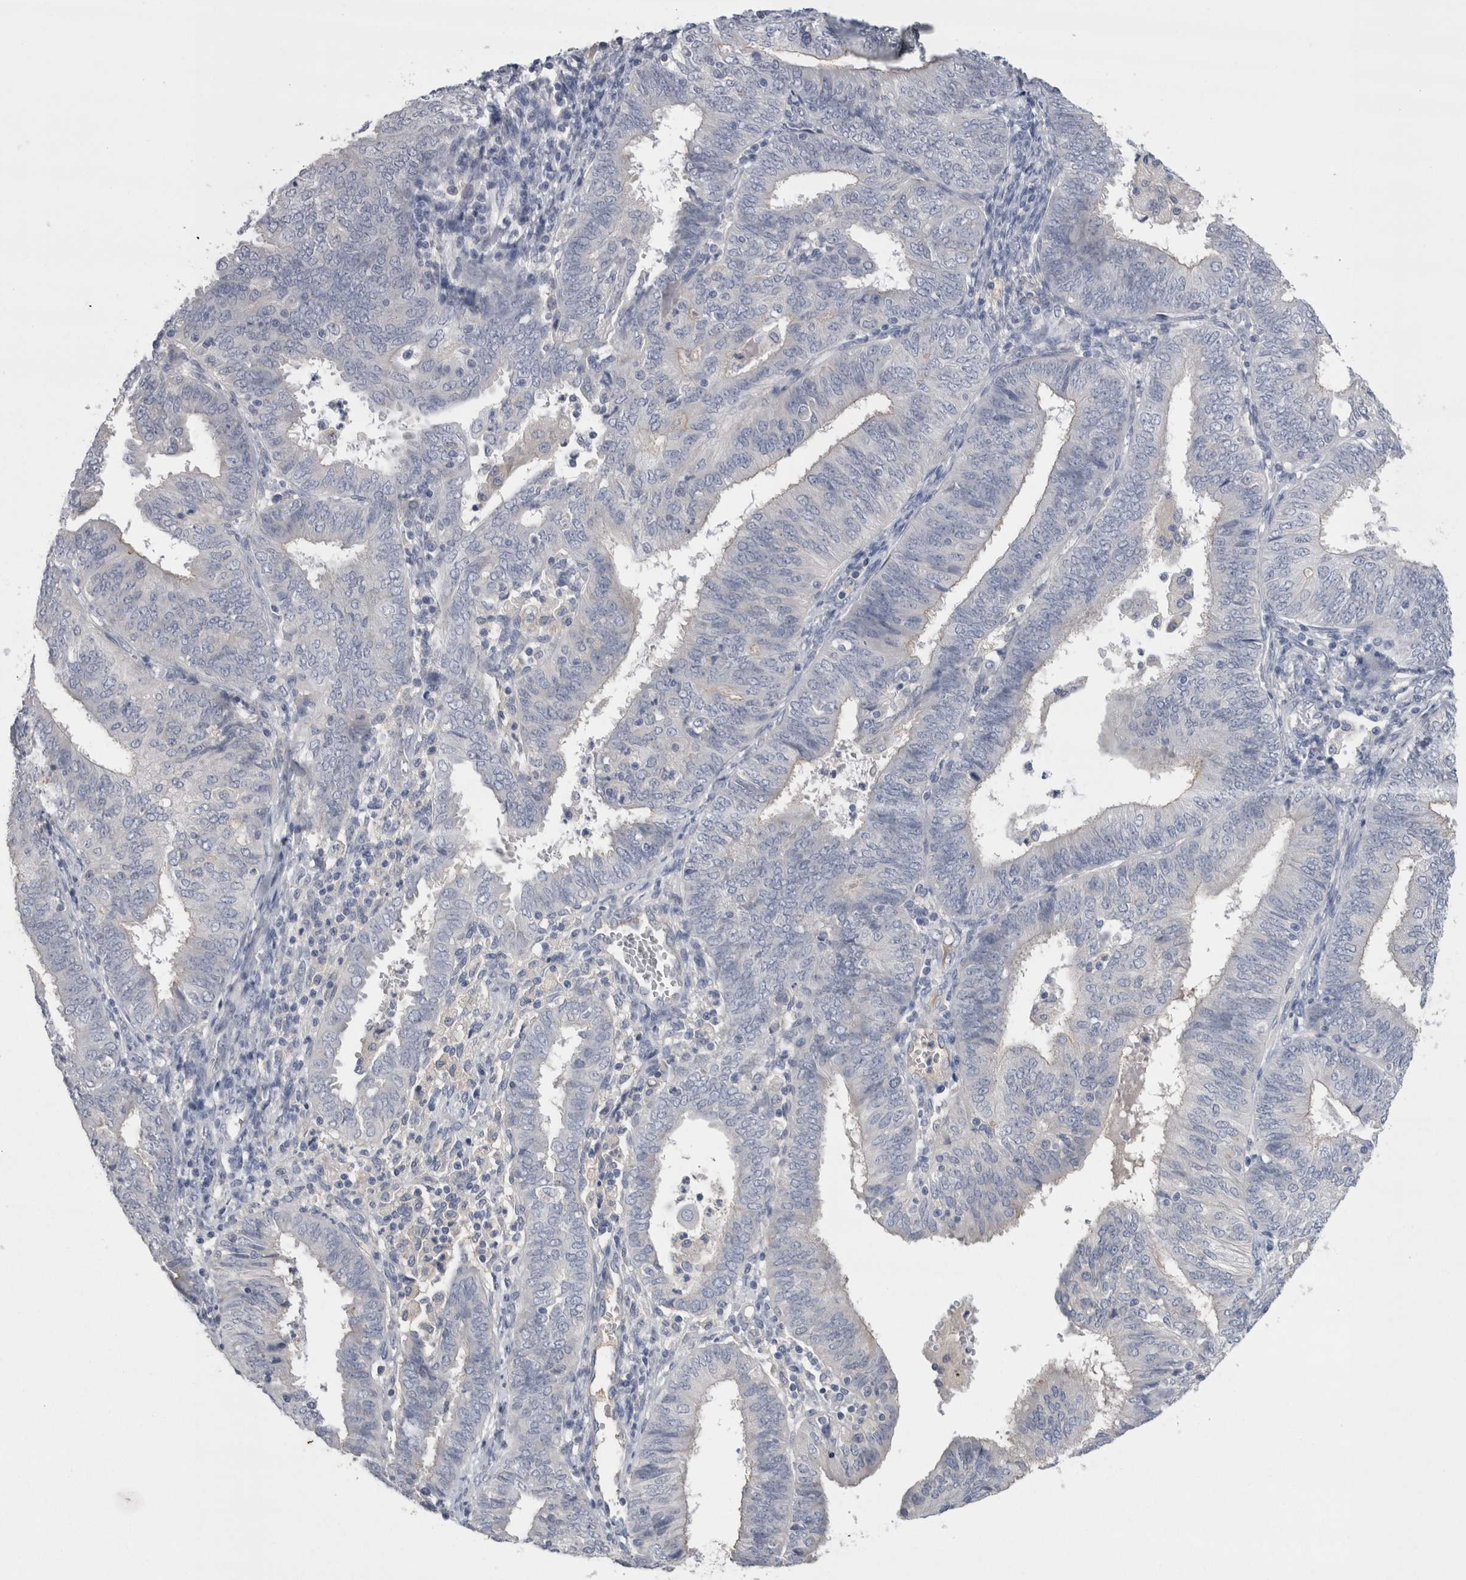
{"staining": {"intensity": "negative", "quantity": "none", "location": "none"}, "tissue": "endometrial cancer", "cell_type": "Tumor cells", "image_type": "cancer", "snomed": [{"axis": "morphology", "description": "Adenocarcinoma, NOS"}, {"axis": "topography", "description": "Endometrium"}], "caption": "IHC of endometrial cancer (adenocarcinoma) displays no staining in tumor cells.", "gene": "REG1A", "patient": {"sex": "female", "age": 58}}